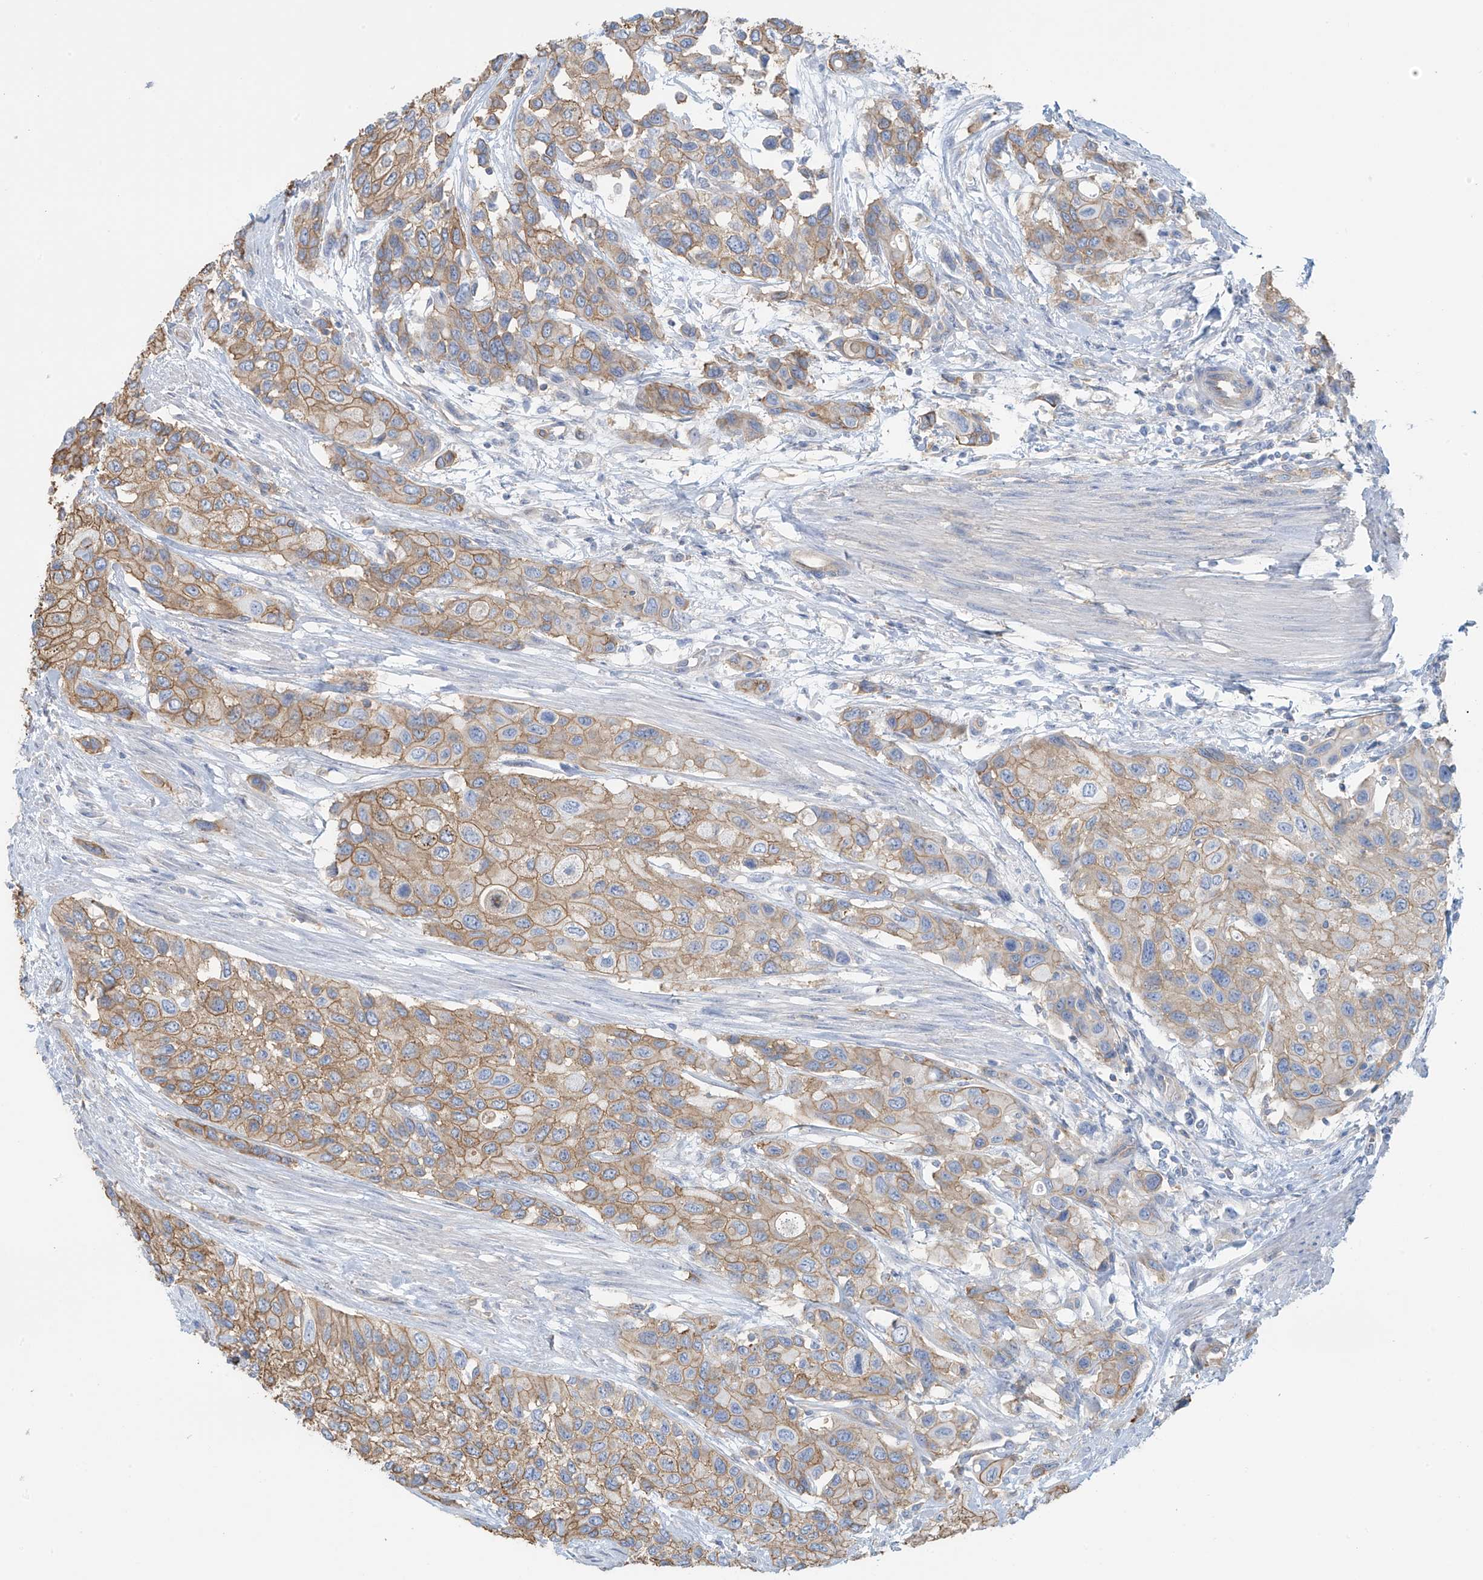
{"staining": {"intensity": "moderate", "quantity": ">75%", "location": "cytoplasmic/membranous"}, "tissue": "urothelial cancer", "cell_type": "Tumor cells", "image_type": "cancer", "snomed": [{"axis": "morphology", "description": "Normal tissue, NOS"}, {"axis": "morphology", "description": "Urothelial carcinoma, High grade"}, {"axis": "topography", "description": "Vascular tissue"}, {"axis": "topography", "description": "Urinary bladder"}], "caption": "Urothelial cancer stained with DAB IHC exhibits medium levels of moderate cytoplasmic/membranous expression in about >75% of tumor cells.", "gene": "ZNF846", "patient": {"sex": "female", "age": 56}}